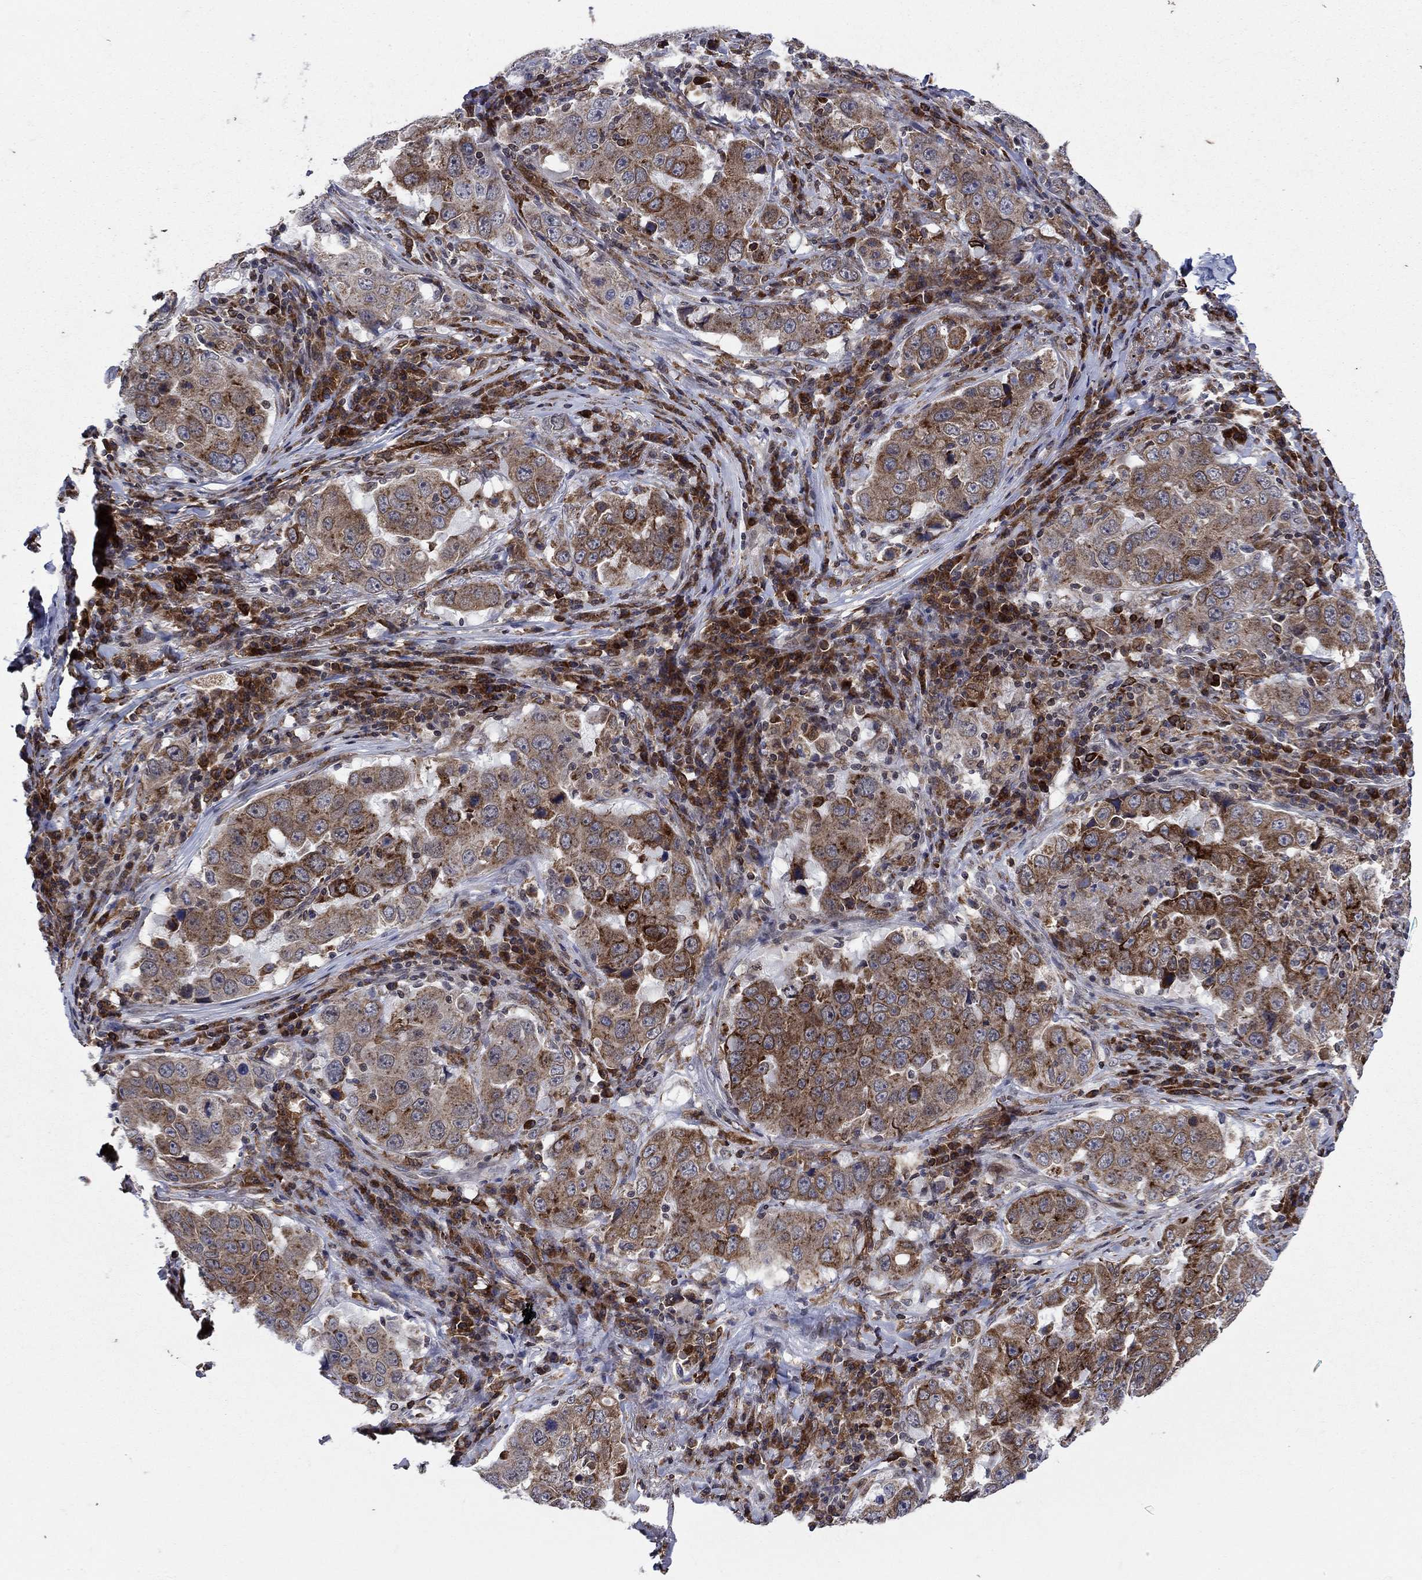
{"staining": {"intensity": "strong", "quantity": "<25%", "location": "cytoplasmic/membranous"}, "tissue": "lung cancer", "cell_type": "Tumor cells", "image_type": "cancer", "snomed": [{"axis": "morphology", "description": "Adenocarcinoma, NOS"}, {"axis": "topography", "description": "Lung"}], "caption": "Protein expression by immunohistochemistry shows strong cytoplasmic/membranous staining in about <25% of tumor cells in adenocarcinoma (lung).", "gene": "DHRS7", "patient": {"sex": "male", "age": 73}}